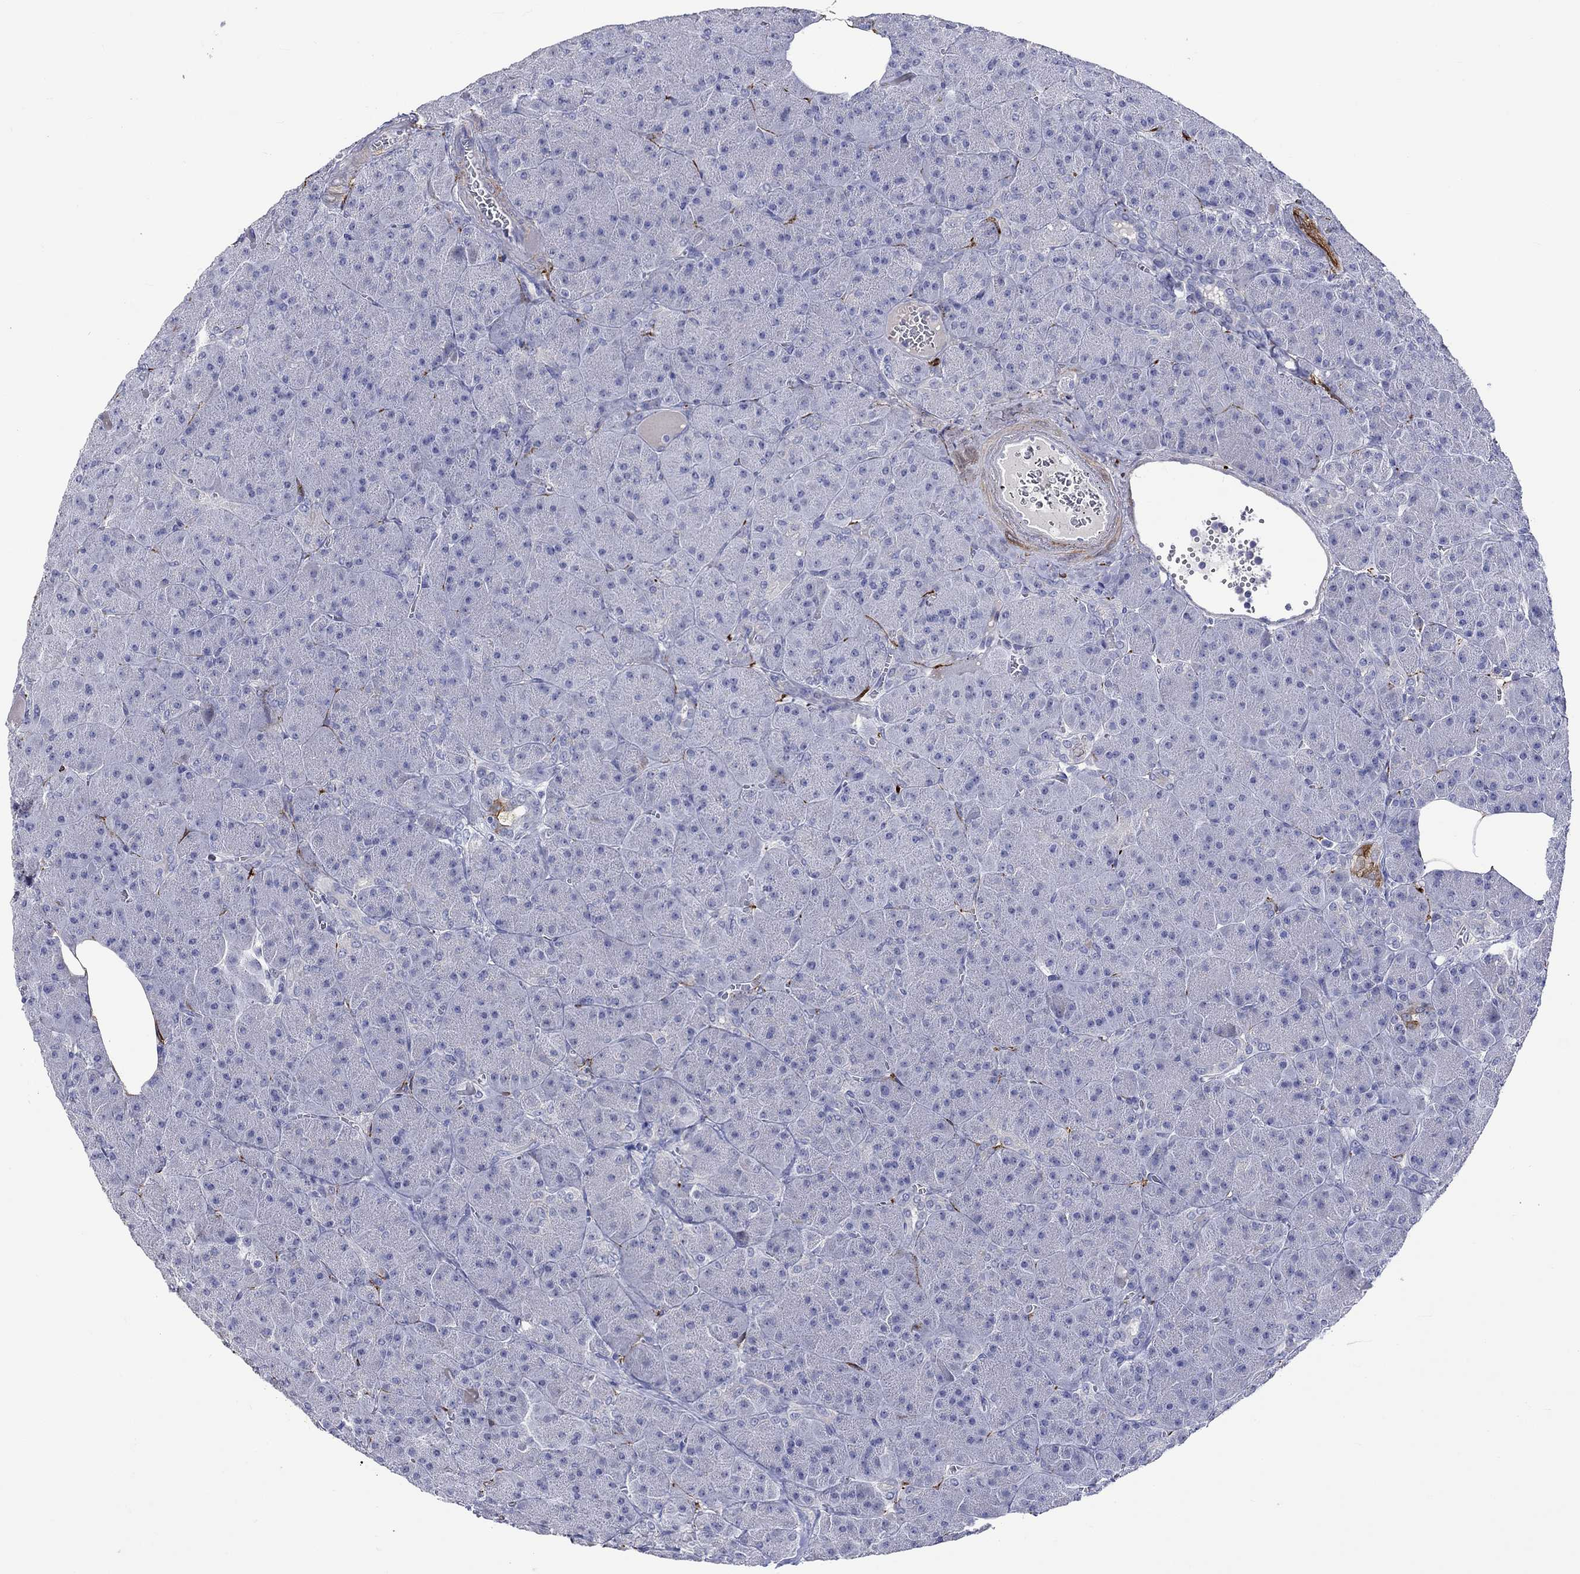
{"staining": {"intensity": "moderate", "quantity": "<25%", "location": "cytoplasmic/membranous"}, "tissue": "pancreas", "cell_type": "Exocrine glandular cells", "image_type": "normal", "snomed": [{"axis": "morphology", "description": "Normal tissue, NOS"}, {"axis": "topography", "description": "Pancreas"}], "caption": "The micrograph exhibits staining of normal pancreas, revealing moderate cytoplasmic/membranous protein positivity (brown color) within exocrine glandular cells. (Stains: DAB in brown, nuclei in blue, Microscopy: brightfield microscopy at high magnification).", "gene": "CRYAB", "patient": {"sex": "male", "age": 61}}